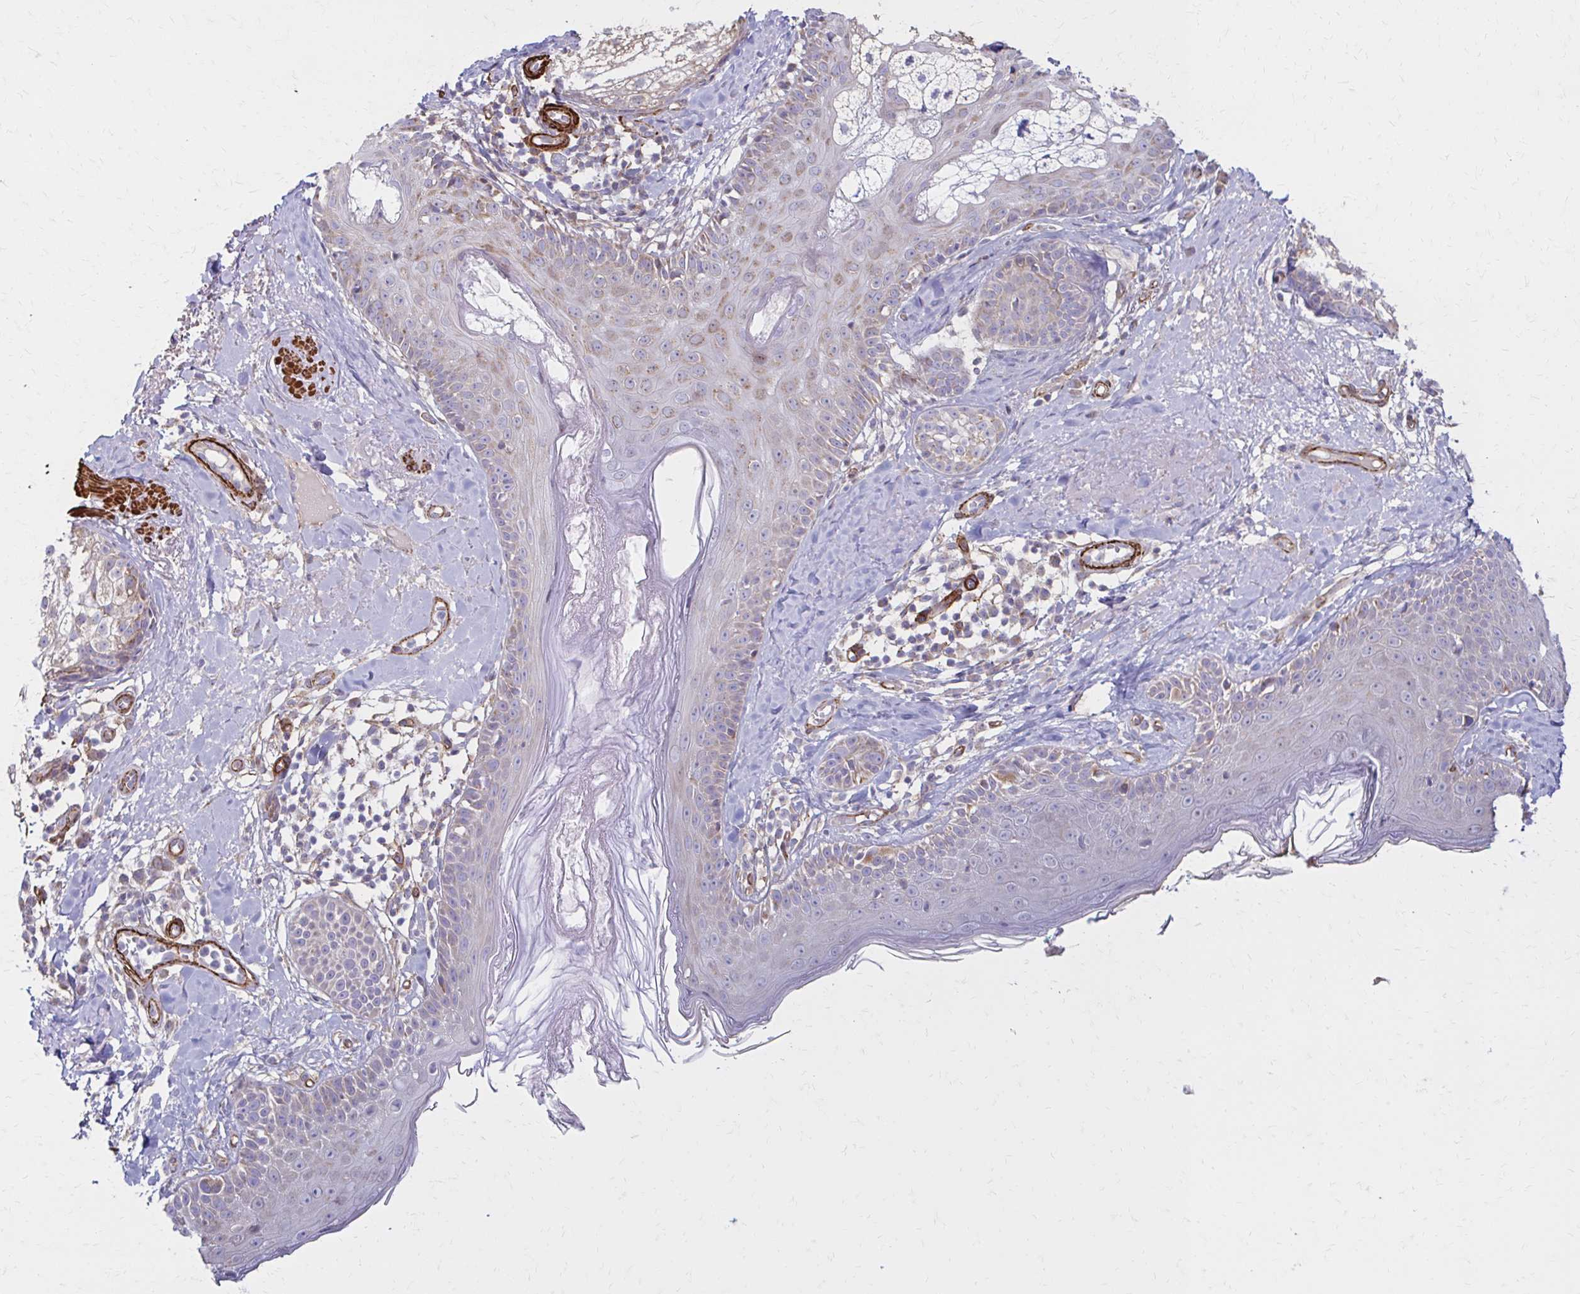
{"staining": {"intensity": "negative", "quantity": "none", "location": "none"}, "tissue": "skin", "cell_type": "Fibroblasts", "image_type": "normal", "snomed": [{"axis": "morphology", "description": "Normal tissue, NOS"}, {"axis": "topography", "description": "Skin"}], "caption": "Immunohistochemistry (IHC) image of normal human skin stained for a protein (brown), which displays no staining in fibroblasts. (Immunohistochemistry, brightfield microscopy, high magnification).", "gene": "TIMMDC1", "patient": {"sex": "male", "age": 73}}